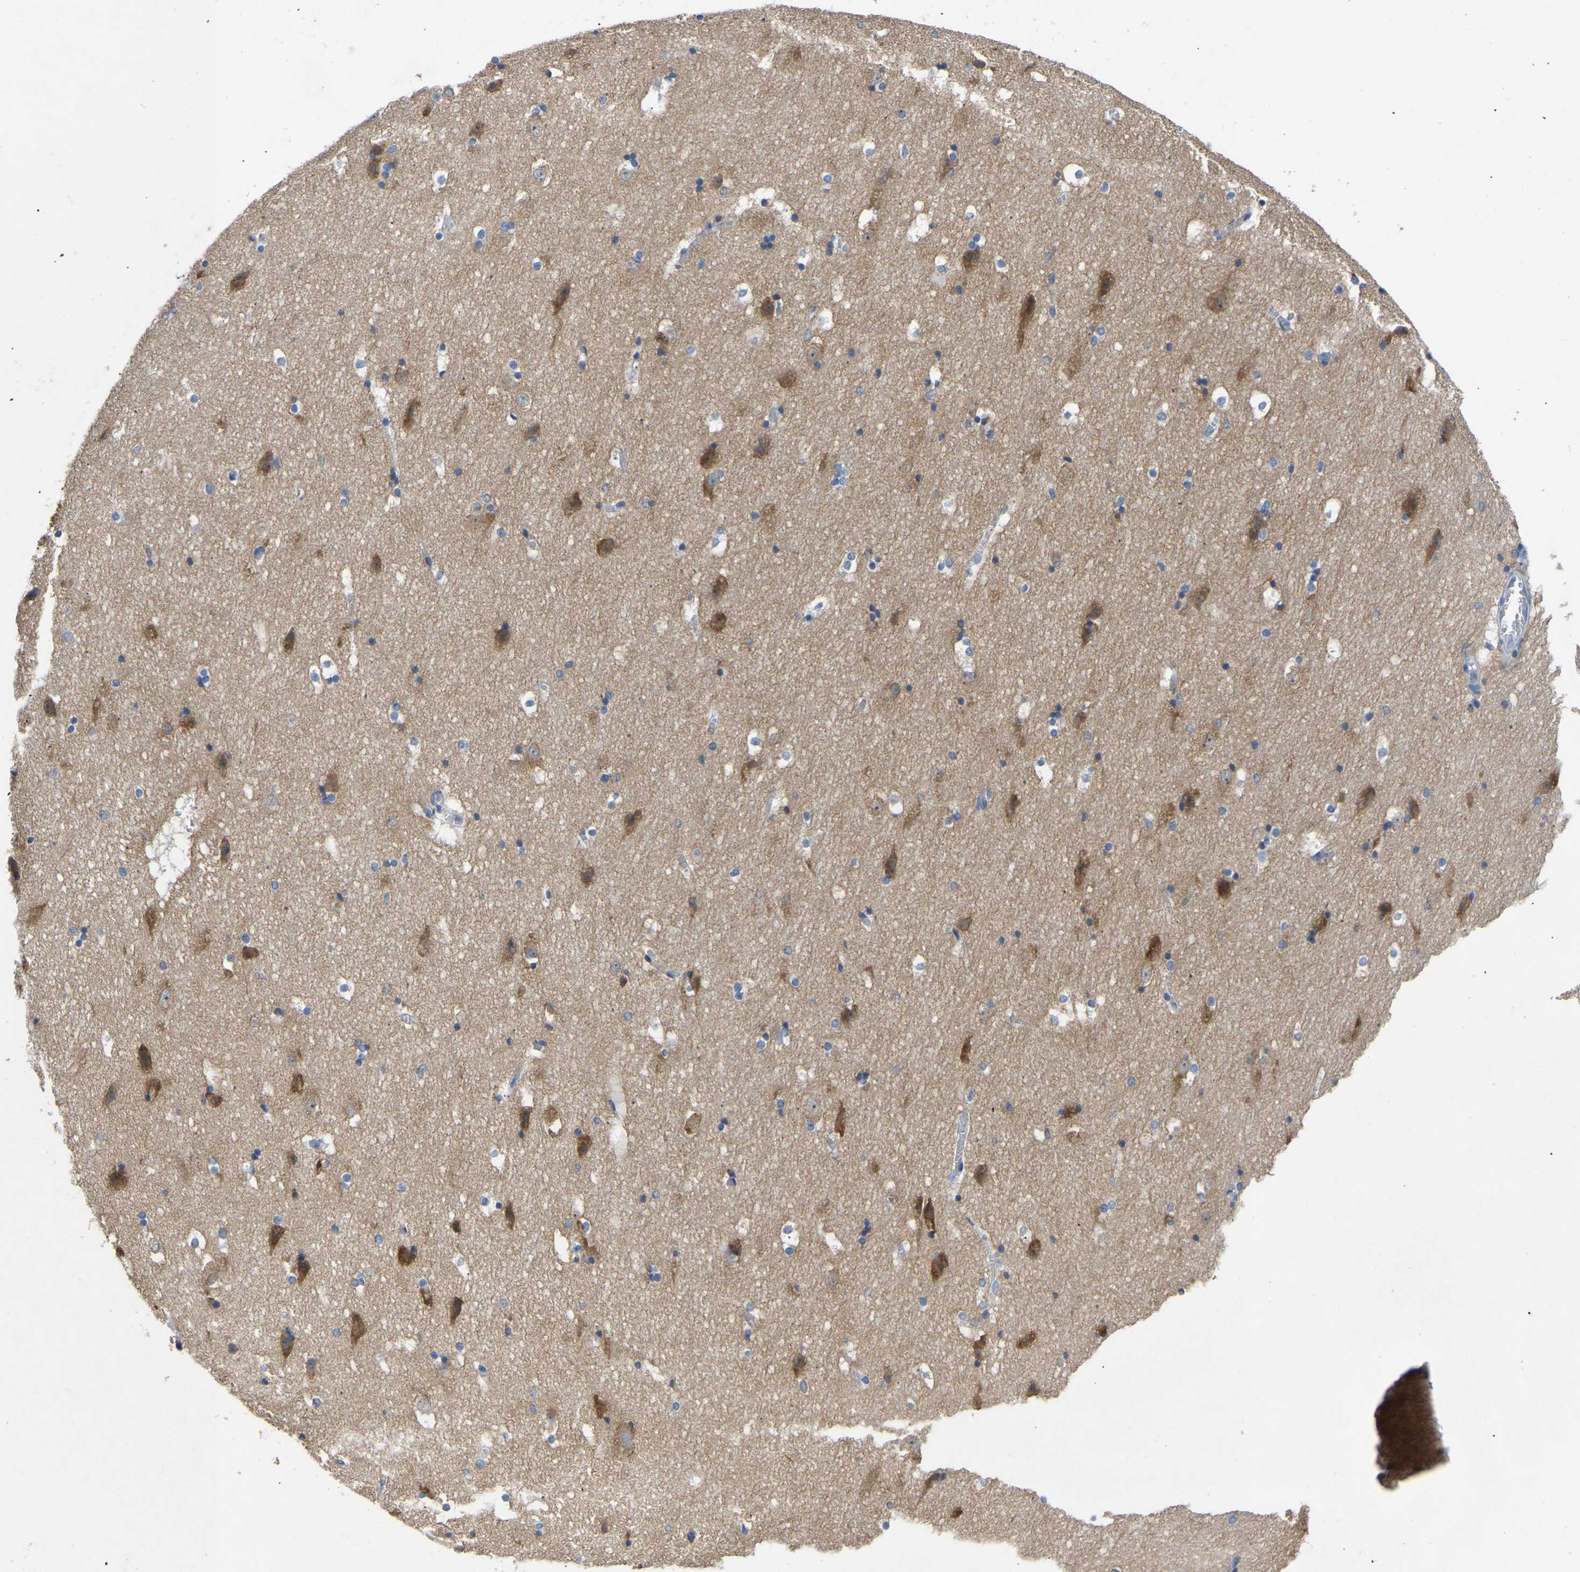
{"staining": {"intensity": "weak", "quantity": "25%-75%", "location": "cytoplasmic/membranous"}, "tissue": "hippocampus", "cell_type": "Glial cells", "image_type": "normal", "snomed": [{"axis": "morphology", "description": "Normal tissue, NOS"}, {"axis": "topography", "description": "Hippocampus"}], "caption": "IHC histopathology image of benign human hippocampus stained for a protein (brown), which reveals low levels of weak cytoplasmic/membranous positivity in about 25%-75% of glial cells.", "gene": "ABCA10", "patient": {"sex": "male", "age": 45}}